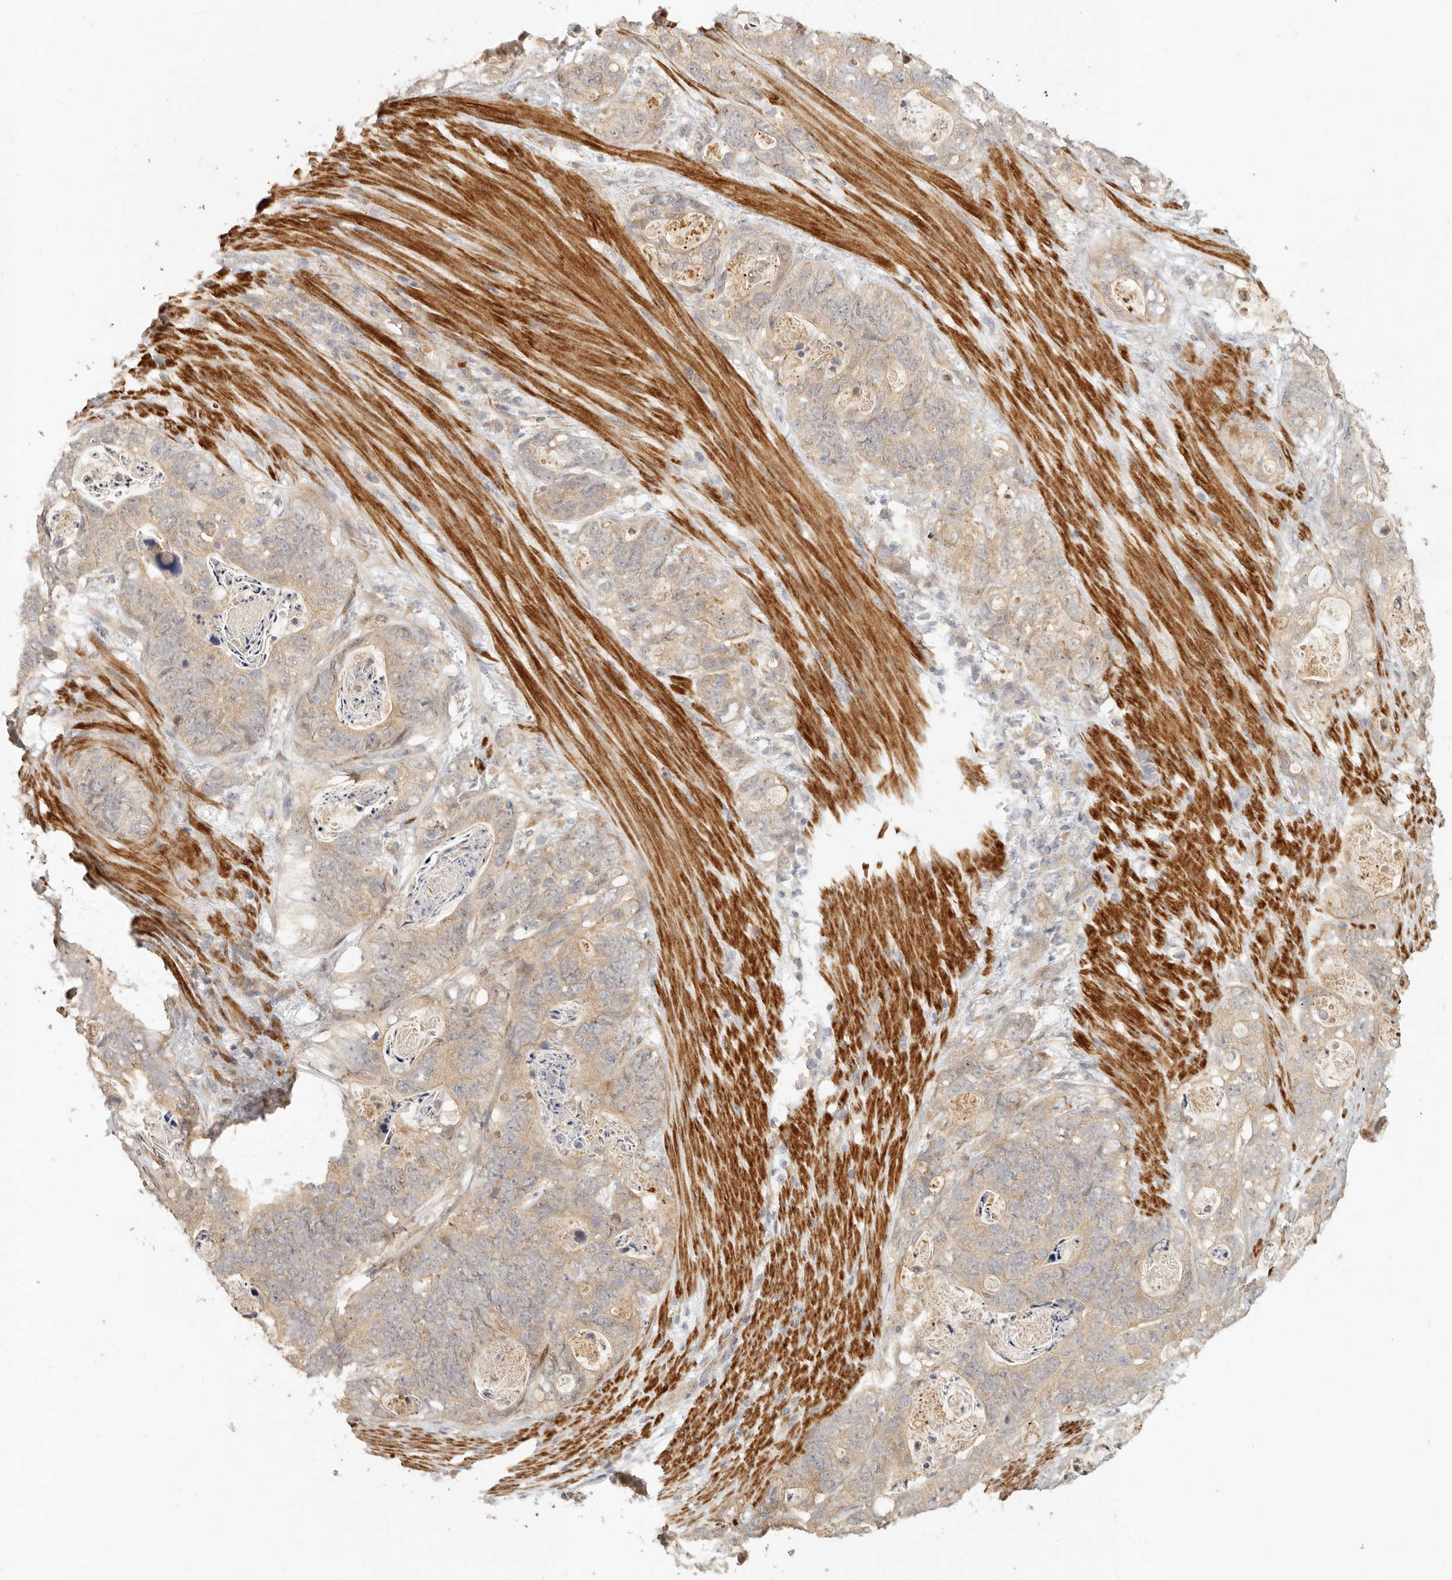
{"staining": {"intensity": "weak", "quantity": ">75%", "location": "cytoplasmic/membranous"}, "tissue": "stomach cancer", "cell_type": "Tumor cells", "image_type": "cancer", "snomed": [{"axis": "morphology", "description": "Normal tissue, NOS"}, {"axis": "morphology", "description": "Adenocarcinoma, NOS"}, {"axis": "topography", "description": "Stomach"}], "caption": "Weak cytoplasmic/membranous expression for a protein is appreciated in about >75% of tumor cells of stomach cancer (adenocarcinoma) using IHC.", "gene": "VIPR1", "patient": {"sex": "female", "age": 89}}